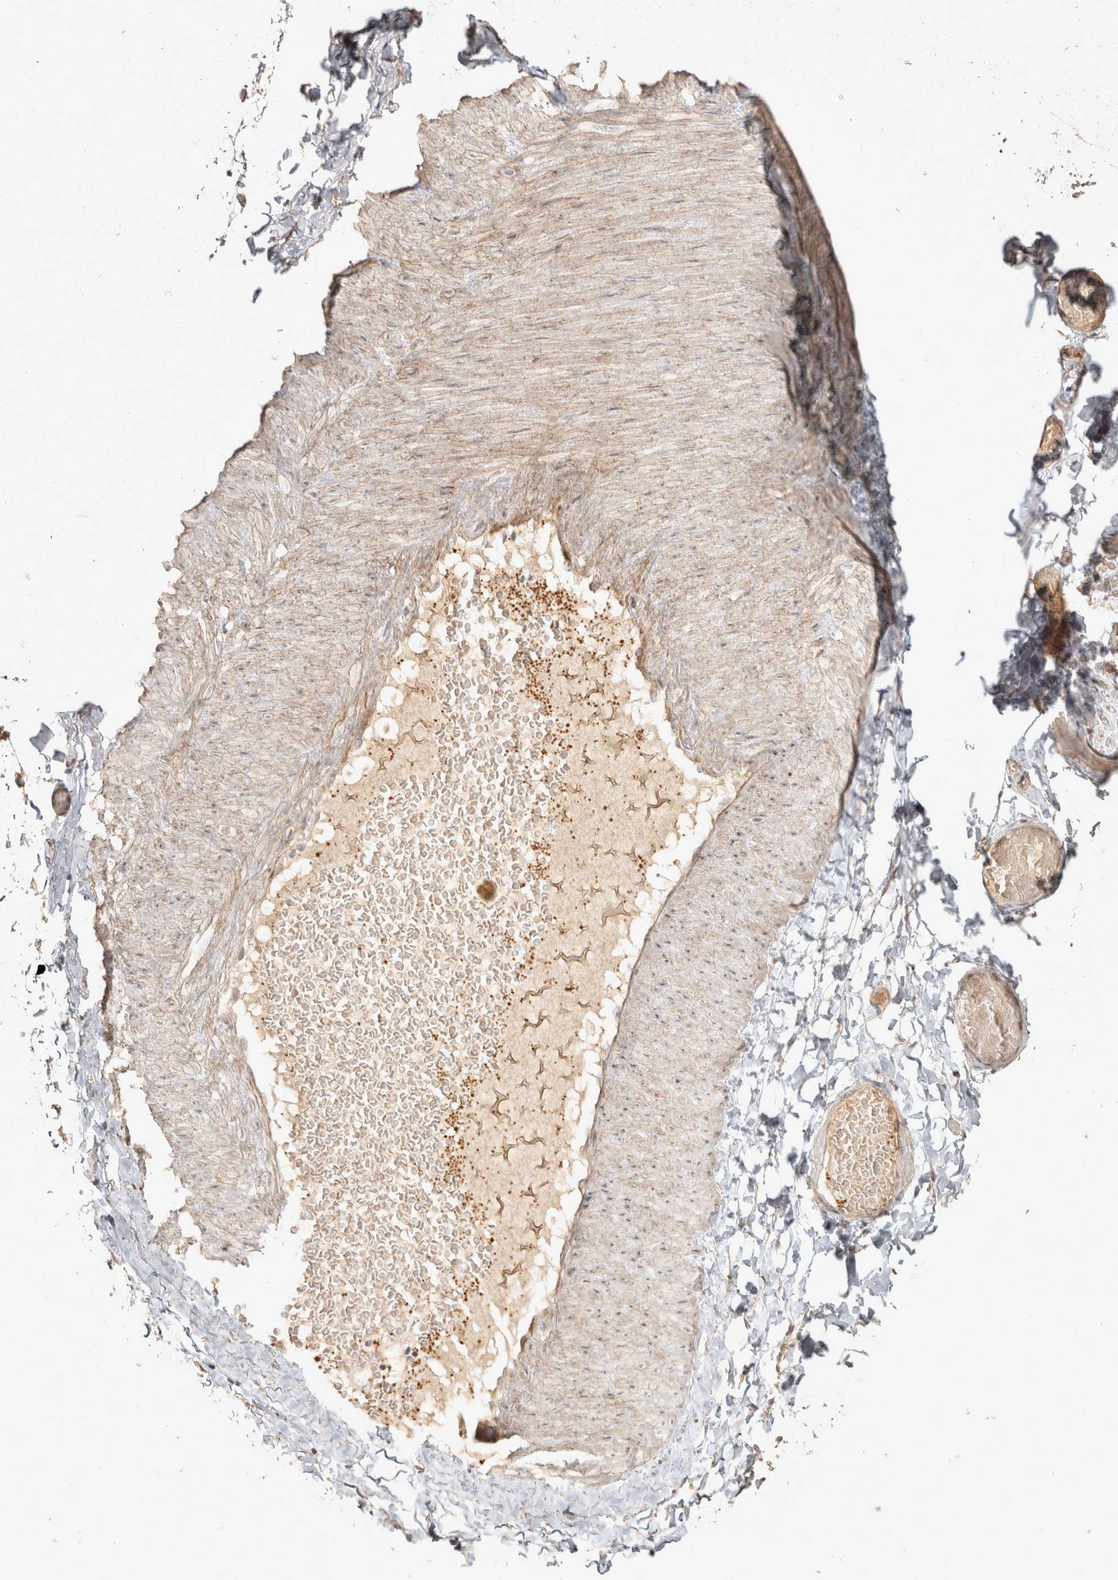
{"staining": {"intensity": "weak", "quantity": ">75%", "location": "cytoplasmic/membranous"}, "tissue": "adipose tissue", "cell_type": "Adipocytes", "image_type": "normal", "snomed": [{"axis": "morphology", "description": "Normal tissue, NOS"}, {"axis": "topography", "description": "Adipose tissue"}, {"axis": "topography", "description": "Vascular tissue"}, {"axis": "topography", "description": "Peripheral nerve tissue"}], "caption": "Adipocytes exhibit low levels of weak cytoplasmic/membranous positivity in about >75% of cells in normal human adipose tissue. (Stains: DAB (3,3'-diaminobenzidine) in brown, nuclei in blue, Microscopy: brightfield microscopy at high magnification).", "gene": "OSTN", "patient": {"sex": "male", "age": 25}}